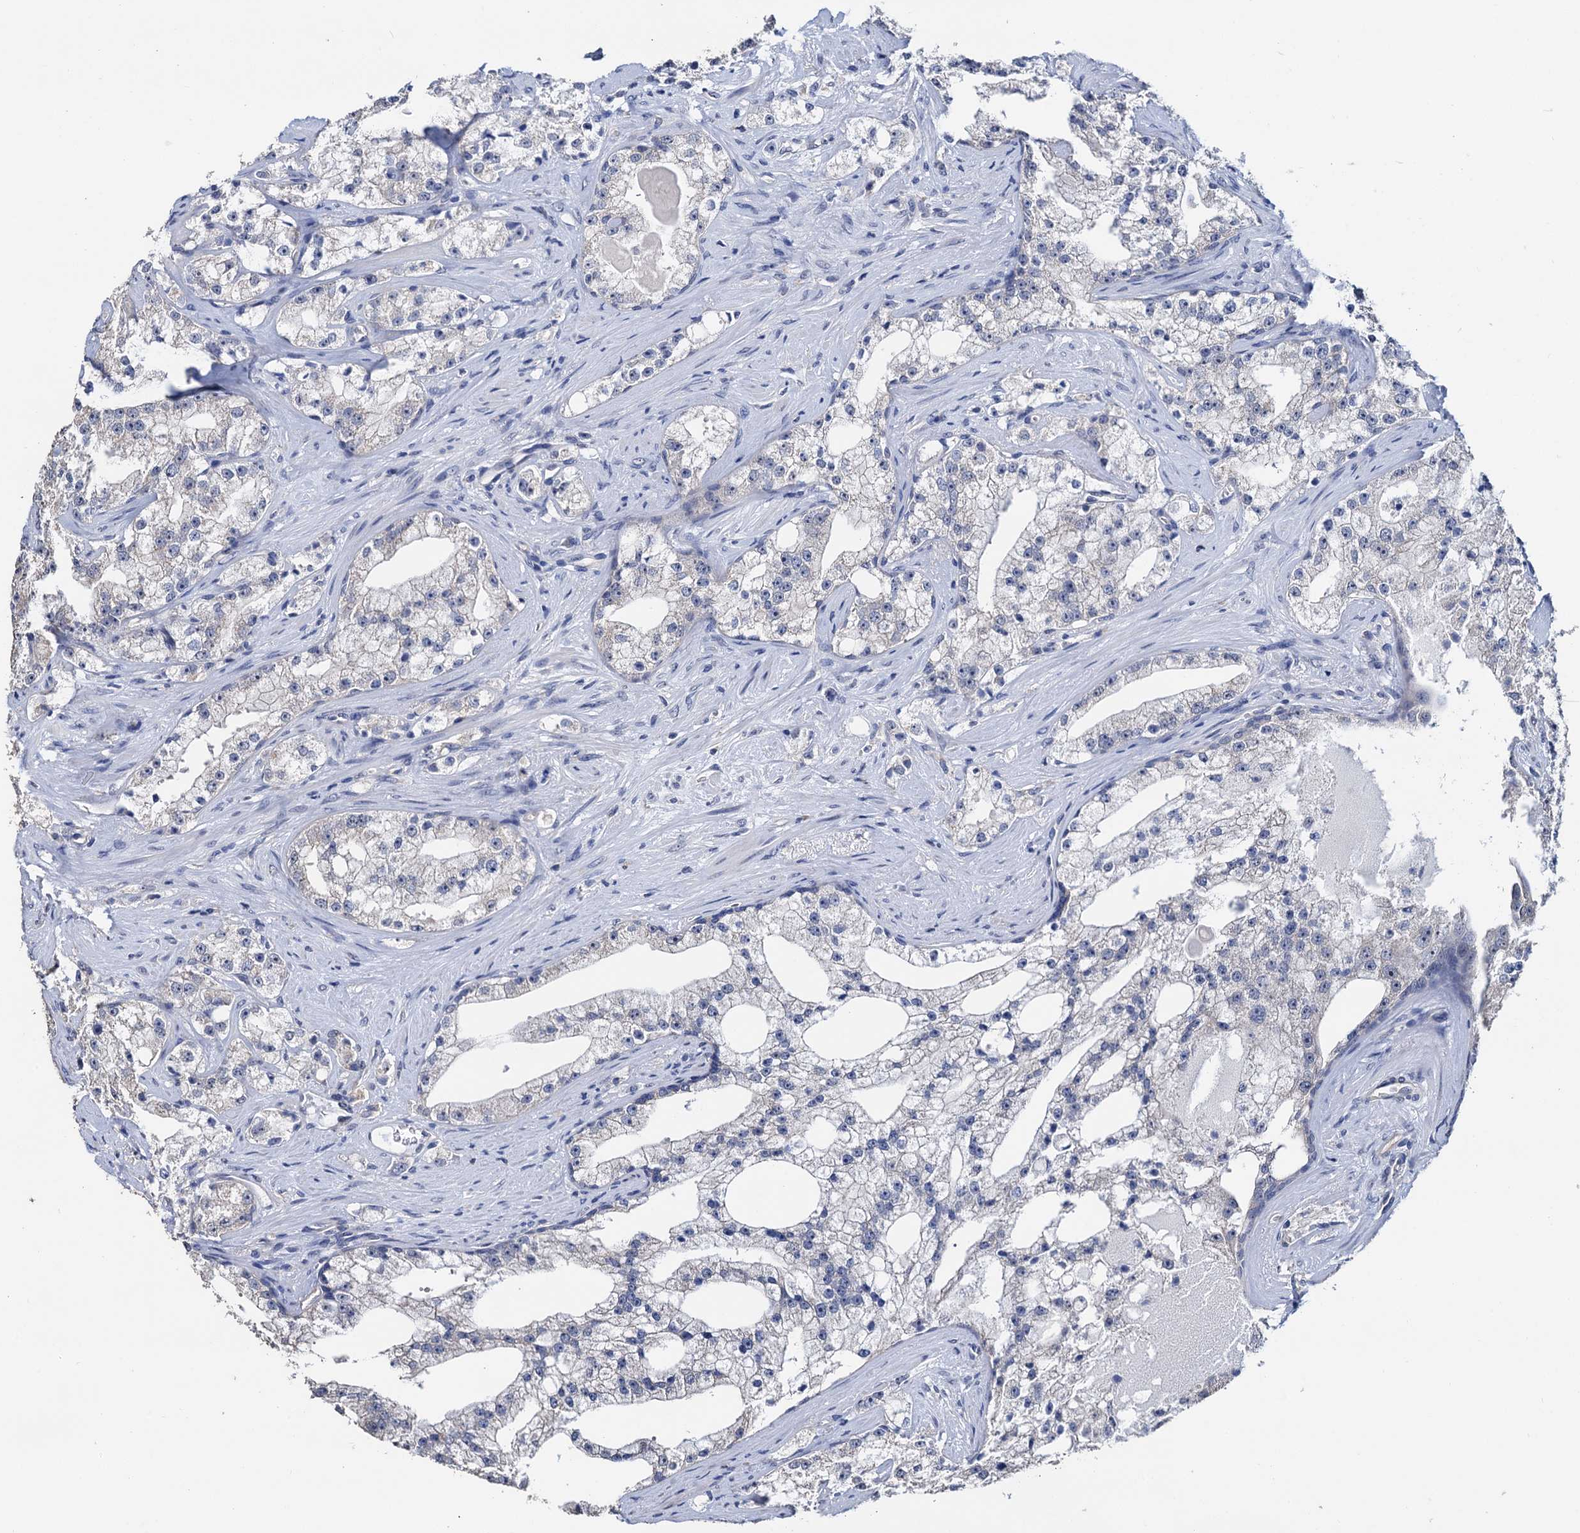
{"staining": {"intensity": "weak", "quantity": "<25%", "location": "nuclear"}, "tissue": "prostate cancer", "cell_type": "Tumor cells", "image_type": "cancer", "snomed": [{"axis": "morphology", "description": "Adenocarcinoma, High grade"}, {"axis": "topography", "description": "Prostate"}], "caption": "High magnification brightfield microscopy of prostate cancer stained with DAB (3,3'-diaminobenzidine) (brown) and counterstained with hematoxylin (blue): tumor cells show no significant positivity. (DAB immunohistochemistry (IHC) with hematoxylin counter stain).", "gene": "C2CD3", "patient": {"sex": "male", "age": 64}}